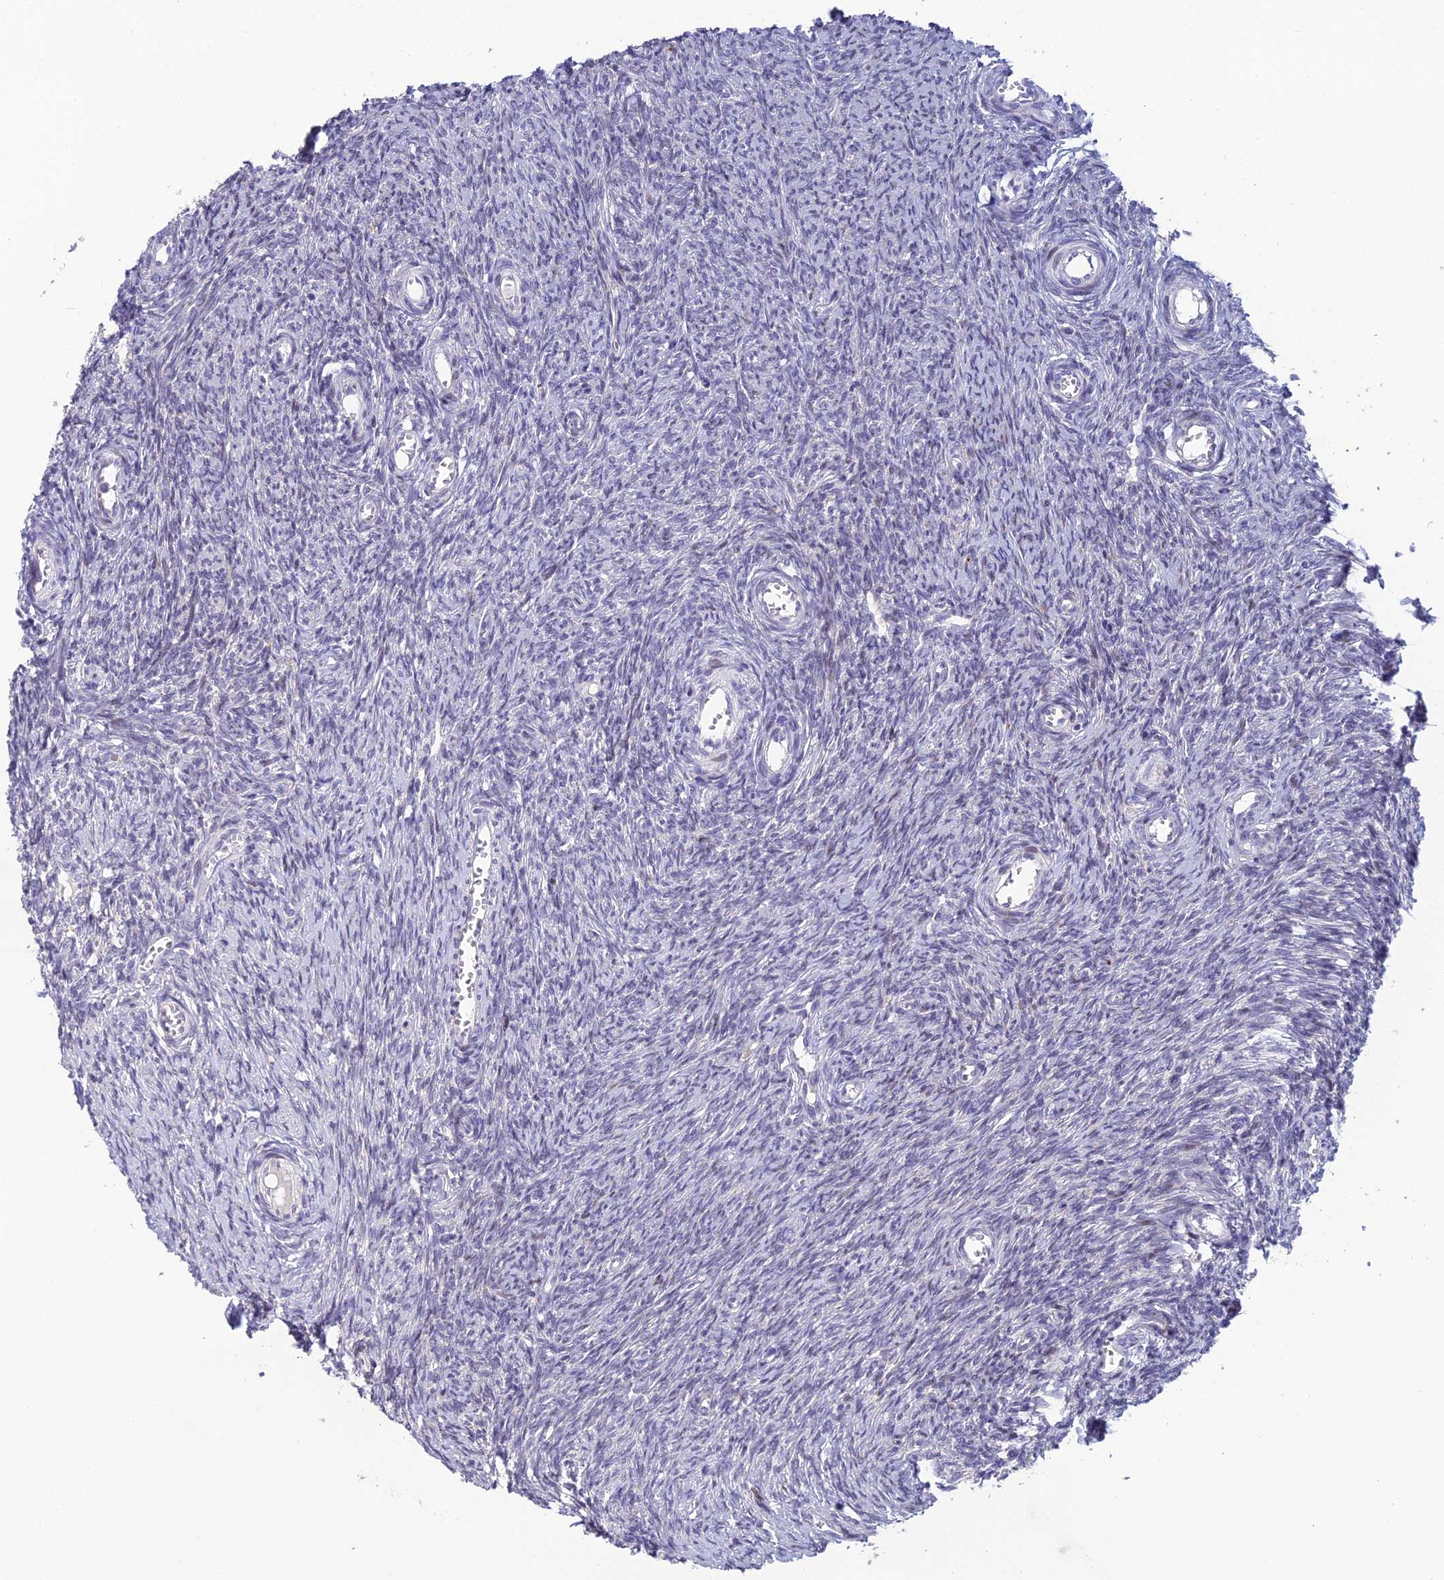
{"staining": {"intensity": "negative", "quantity": "none", "location": "none"}, "tissue": "ovary", "cell_type": "Ovarian stroma cells", "image_type": "normal", "snomed": [{"axis": "morphology", "description": "Normal tissue, NOS"}, {"axis": "topography", "description": "Ovary"}], "caption": "Ovary was stained to show a protein in brown. There is no significant positivity in ovarian stroma cells. (DAB (3,3'-diaminobenzidine) IHC, high magnification).", "gene": "TMEM134", "patient": {"sex": "female", "age": 44}}